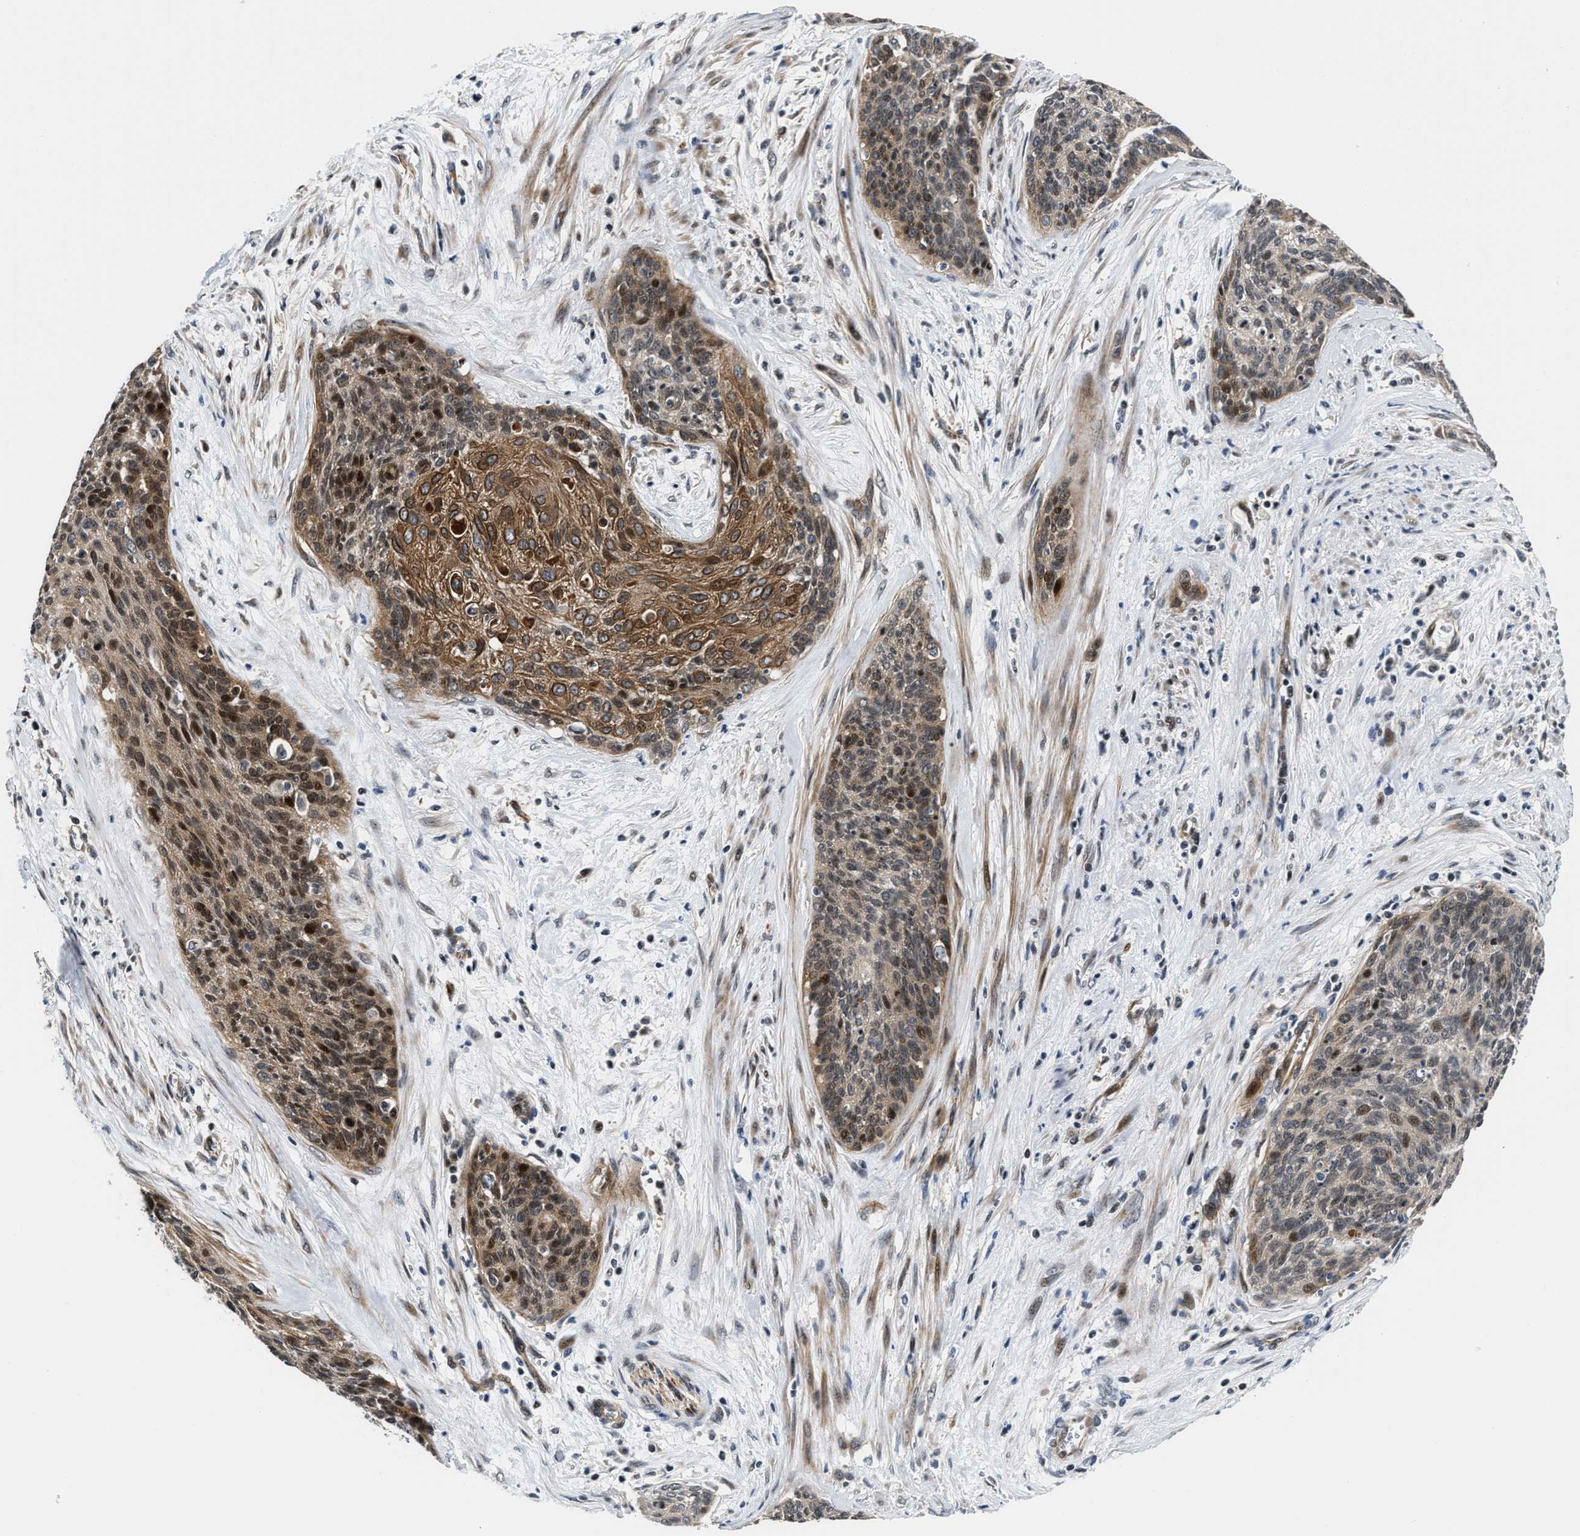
{"staining": {"intensity": "moderate", "quantity": "25%-75%", "location": "cytoplasmic/membranous,nuclear"}, "tissue": "cervical cancer", "cell_type": "Tumor cells", "image_type": "cancer", "snomed": [{"axis": "morphology", "description": "Squamous cell carcinoma, NOS"}, {"axis": "topography", "description": "Cervix"}], "caption": "Cervical cancer (squamous cell carcinoma) tissue exhibits moderate cytoplasmic/membranous and nuclear positivity in approximately 25%-75% of tumor cells, visualized by immunohistochemistry.", "gene": "ALDH3A2", "patient": {"sex": "female", "age": 55}}